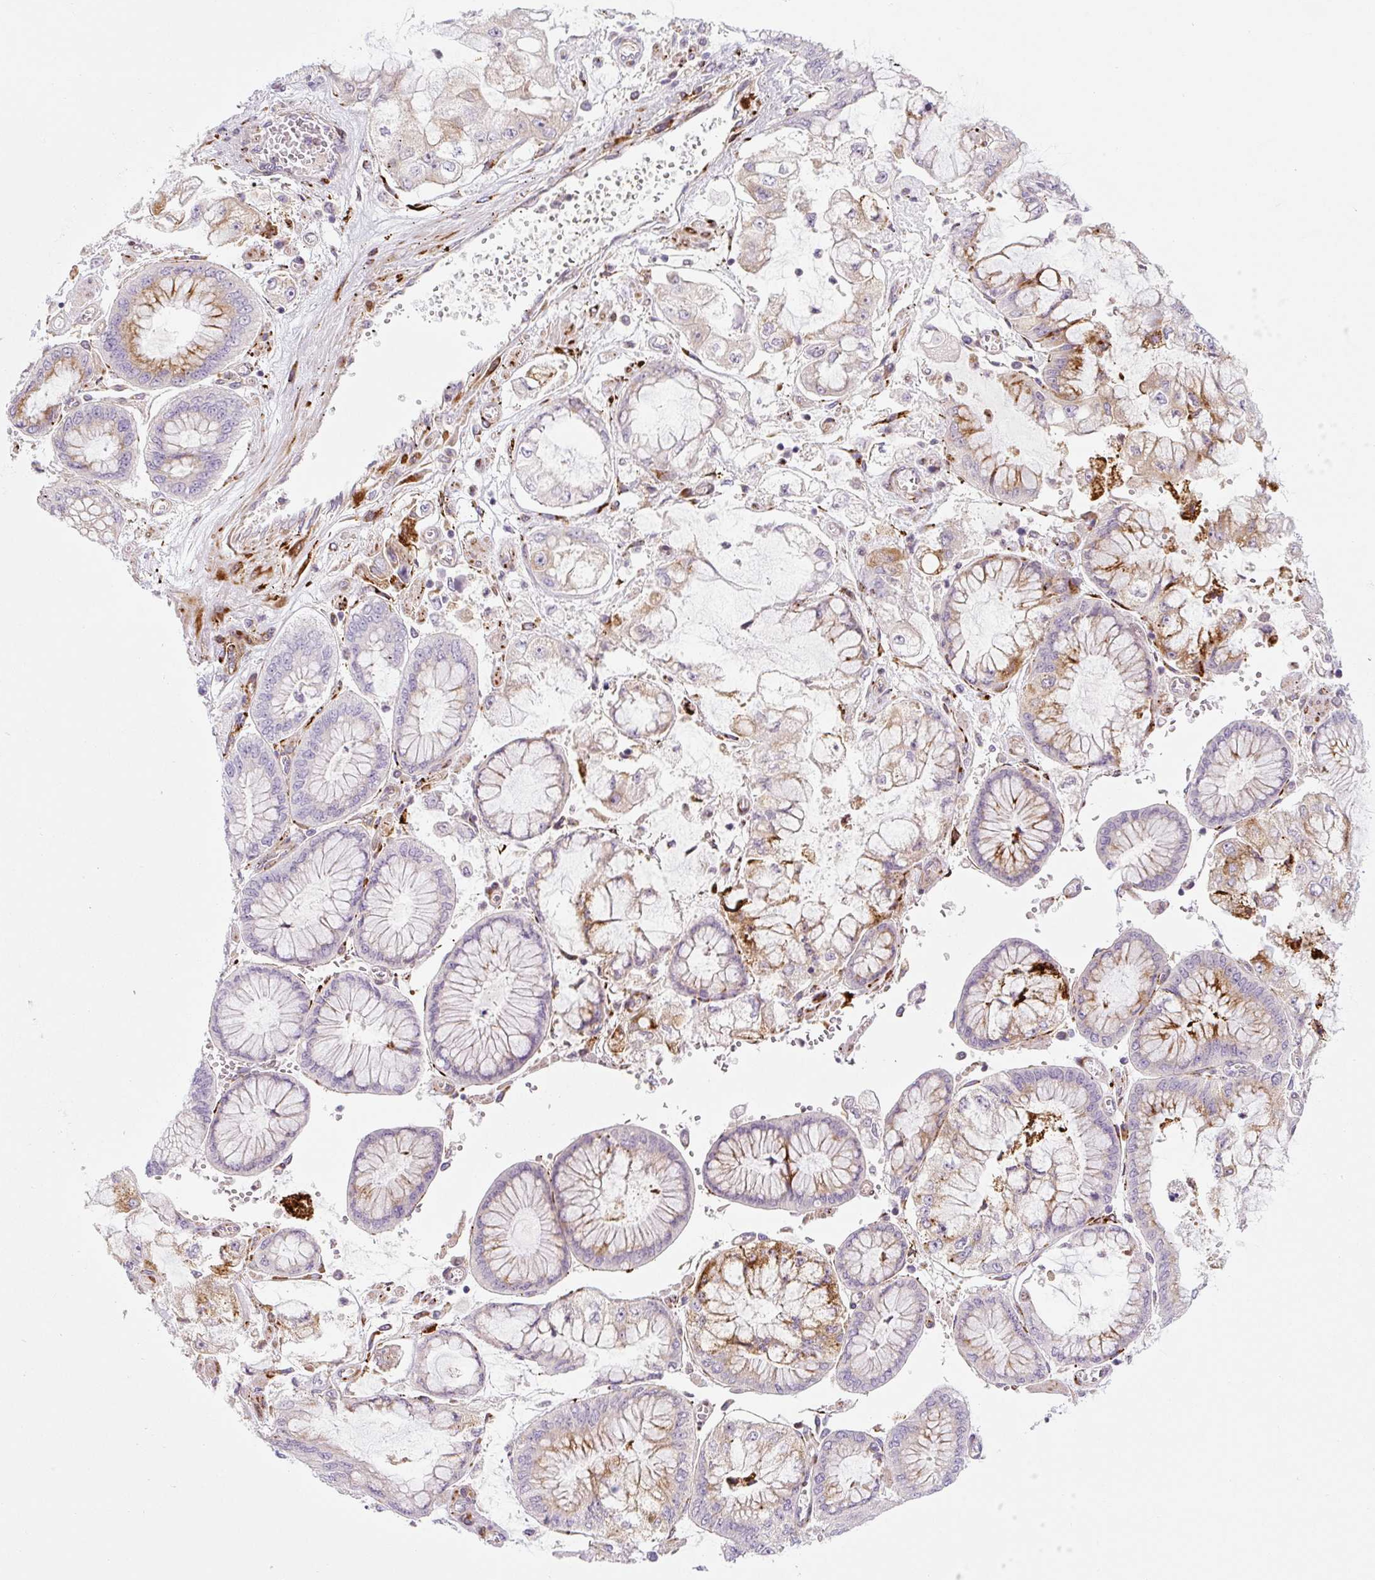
{"staining": {"intensity": "strong", "quantity": "<25%", "location": "cytoplasmic/membranous"}, "tissue": "stomach cancer", "cell_type": "Tumor cells", "image_type": "cancer", "snomed": [{"axis": "morphology", "description": "Adenocarcinoma, NOS"}, {"axis": "topography", "description": "Stomach"}], "caption": "Immunohistochemical staining of human adenocarcinoma (stomach) shows strong cytoplasmic/membranous protein positivity in approximately <25% of tumor cells.", "gene": "DISP3", "patient": {"sex": "male", "age": 76}}